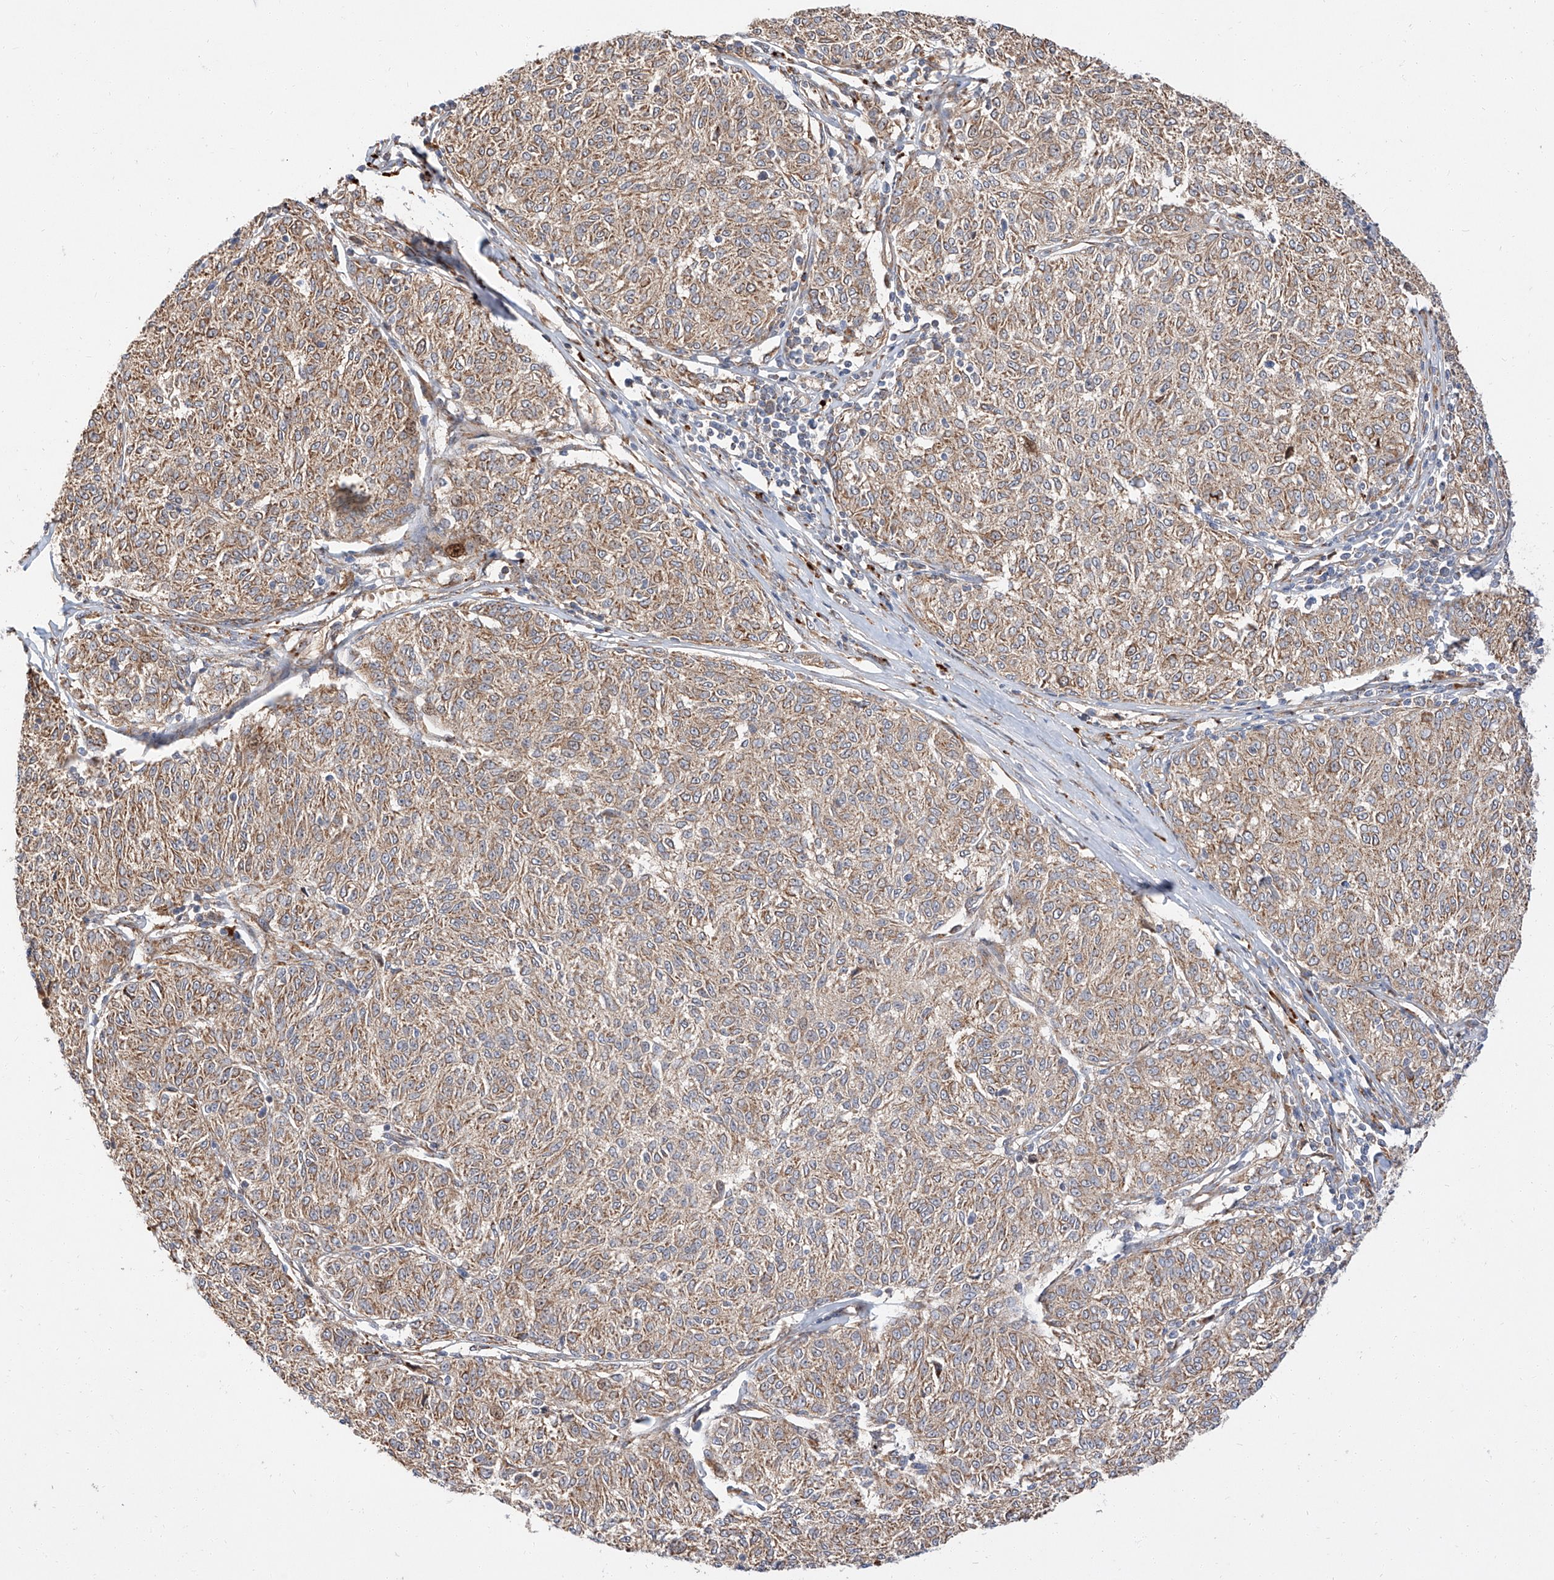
{"staining": {"intensity": "weak", "quantity": ">75%", "location": "cytoplasmic/membranous"}, "tissue": "melanoma", "cell_type": "Tumor cells", "image_type": "cancer", "snomed": [{"axis": "morphology", "description": "Malignant melanoma, NOS"}, {"axis": "topography", "description": "Skin"}], "caption": "Malignant melanoma stained with DAB immunohistochemistry shows low levels of weak cytoplasmic/membranous positivity in about >75% of tumor cells. The staining was performed using DAB, with brown indicating positive protein expression. Nuclei are stained blue with hematoxylin.", "gene": "DIRAS3", "patient": {"sex": "female", "age": 72}}